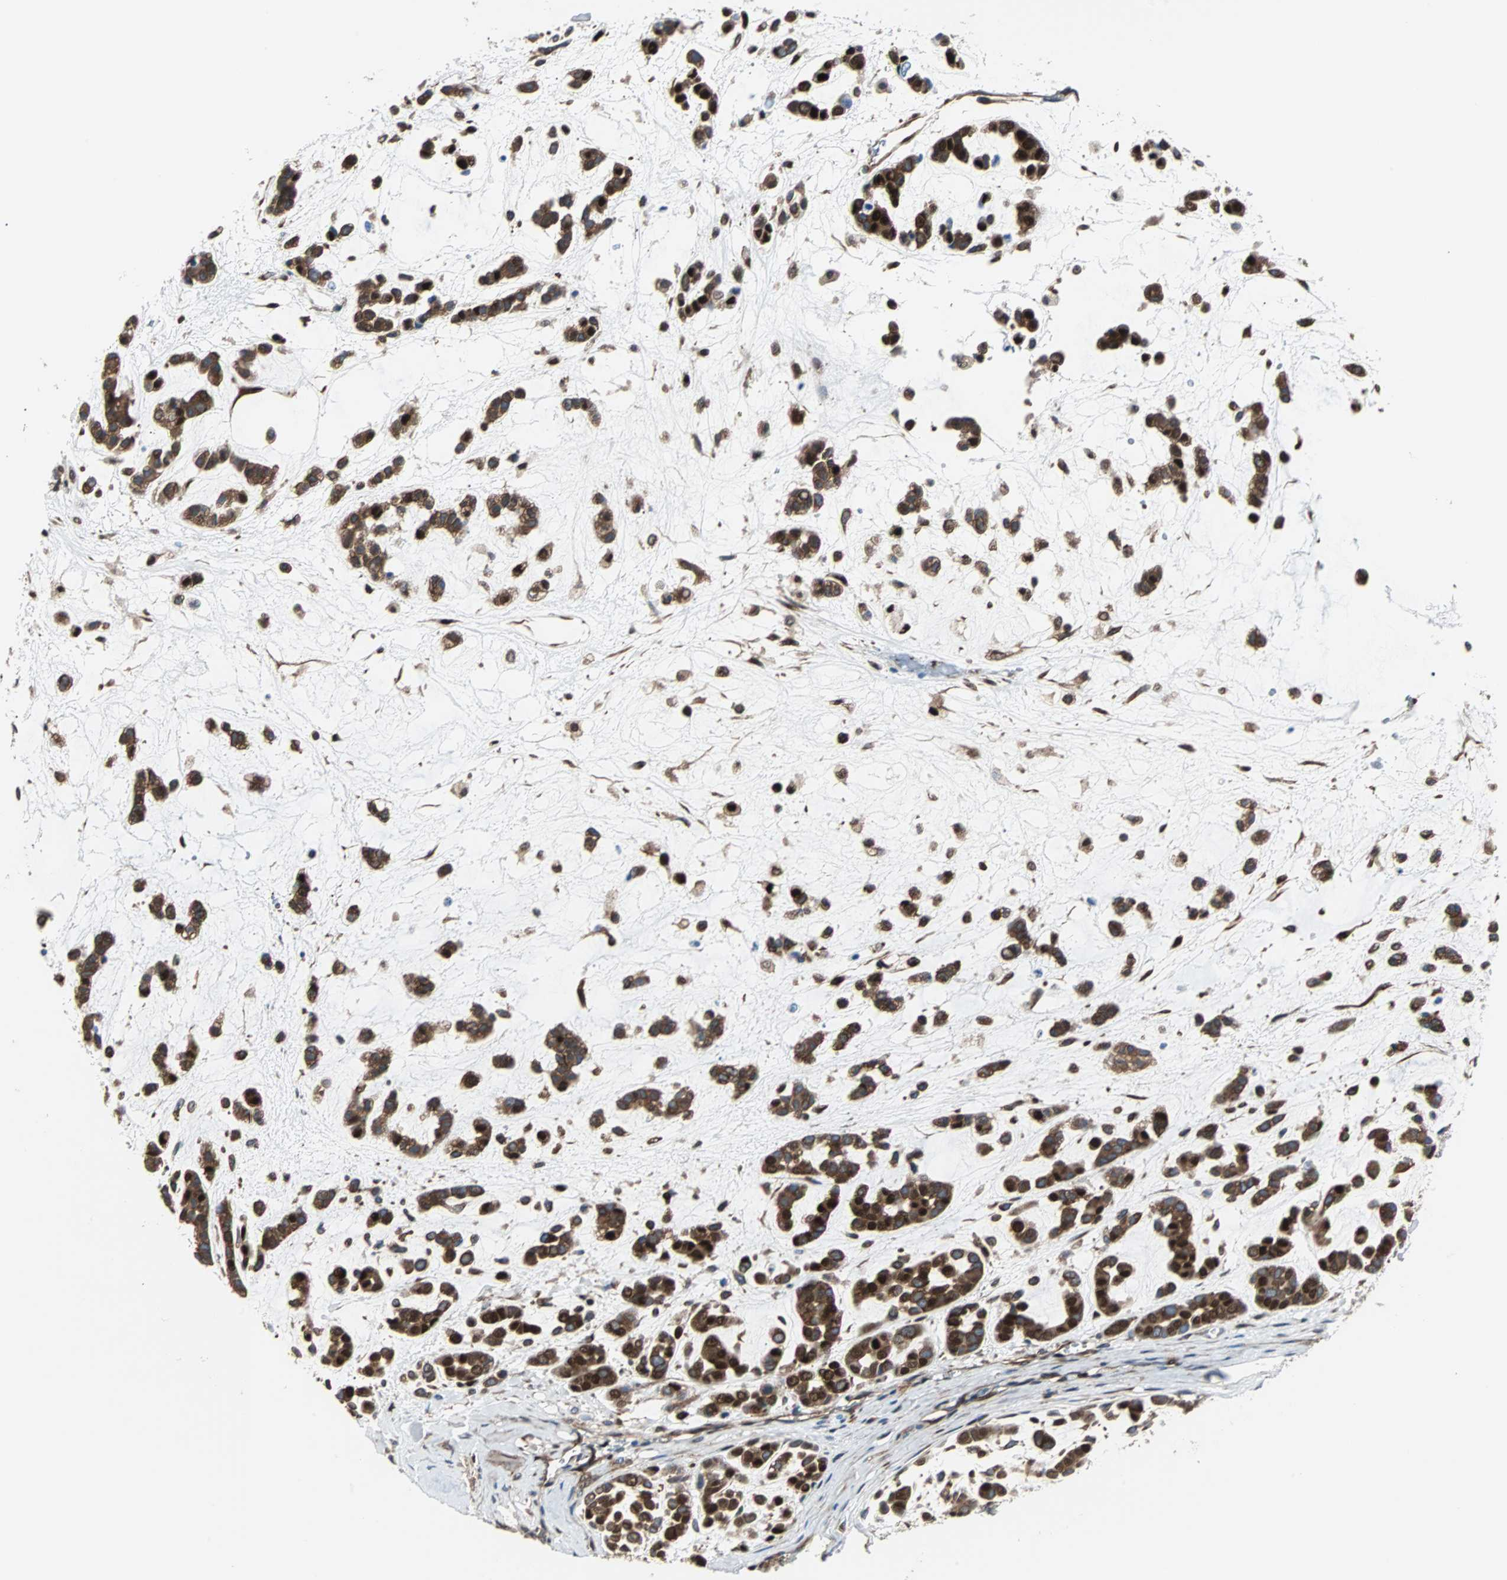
{"staining": {"intensity": "strong", "quantity": ">75%", "location": "cytoplasmic/membranous,nuclear"}, "tissue": "head and neck cancer", "cell_type": "Tumor cells", "image_type": "cancer", "snomed": [{"axis": "morphology", "description": "Adenocarcinoma, NOS"}, {"axis": "morphology", "description": "Adenoma, NOS"}, {"axis": "topography", "description": "Head-Neck"}], "caption": "Strong cytoplasmic/membranous and nuclear protein staining is appreciated in about >75% of tumor cells in head and neck cancer.", "gene": "RELA", "patient": {"sex": "female", "age": 55}}